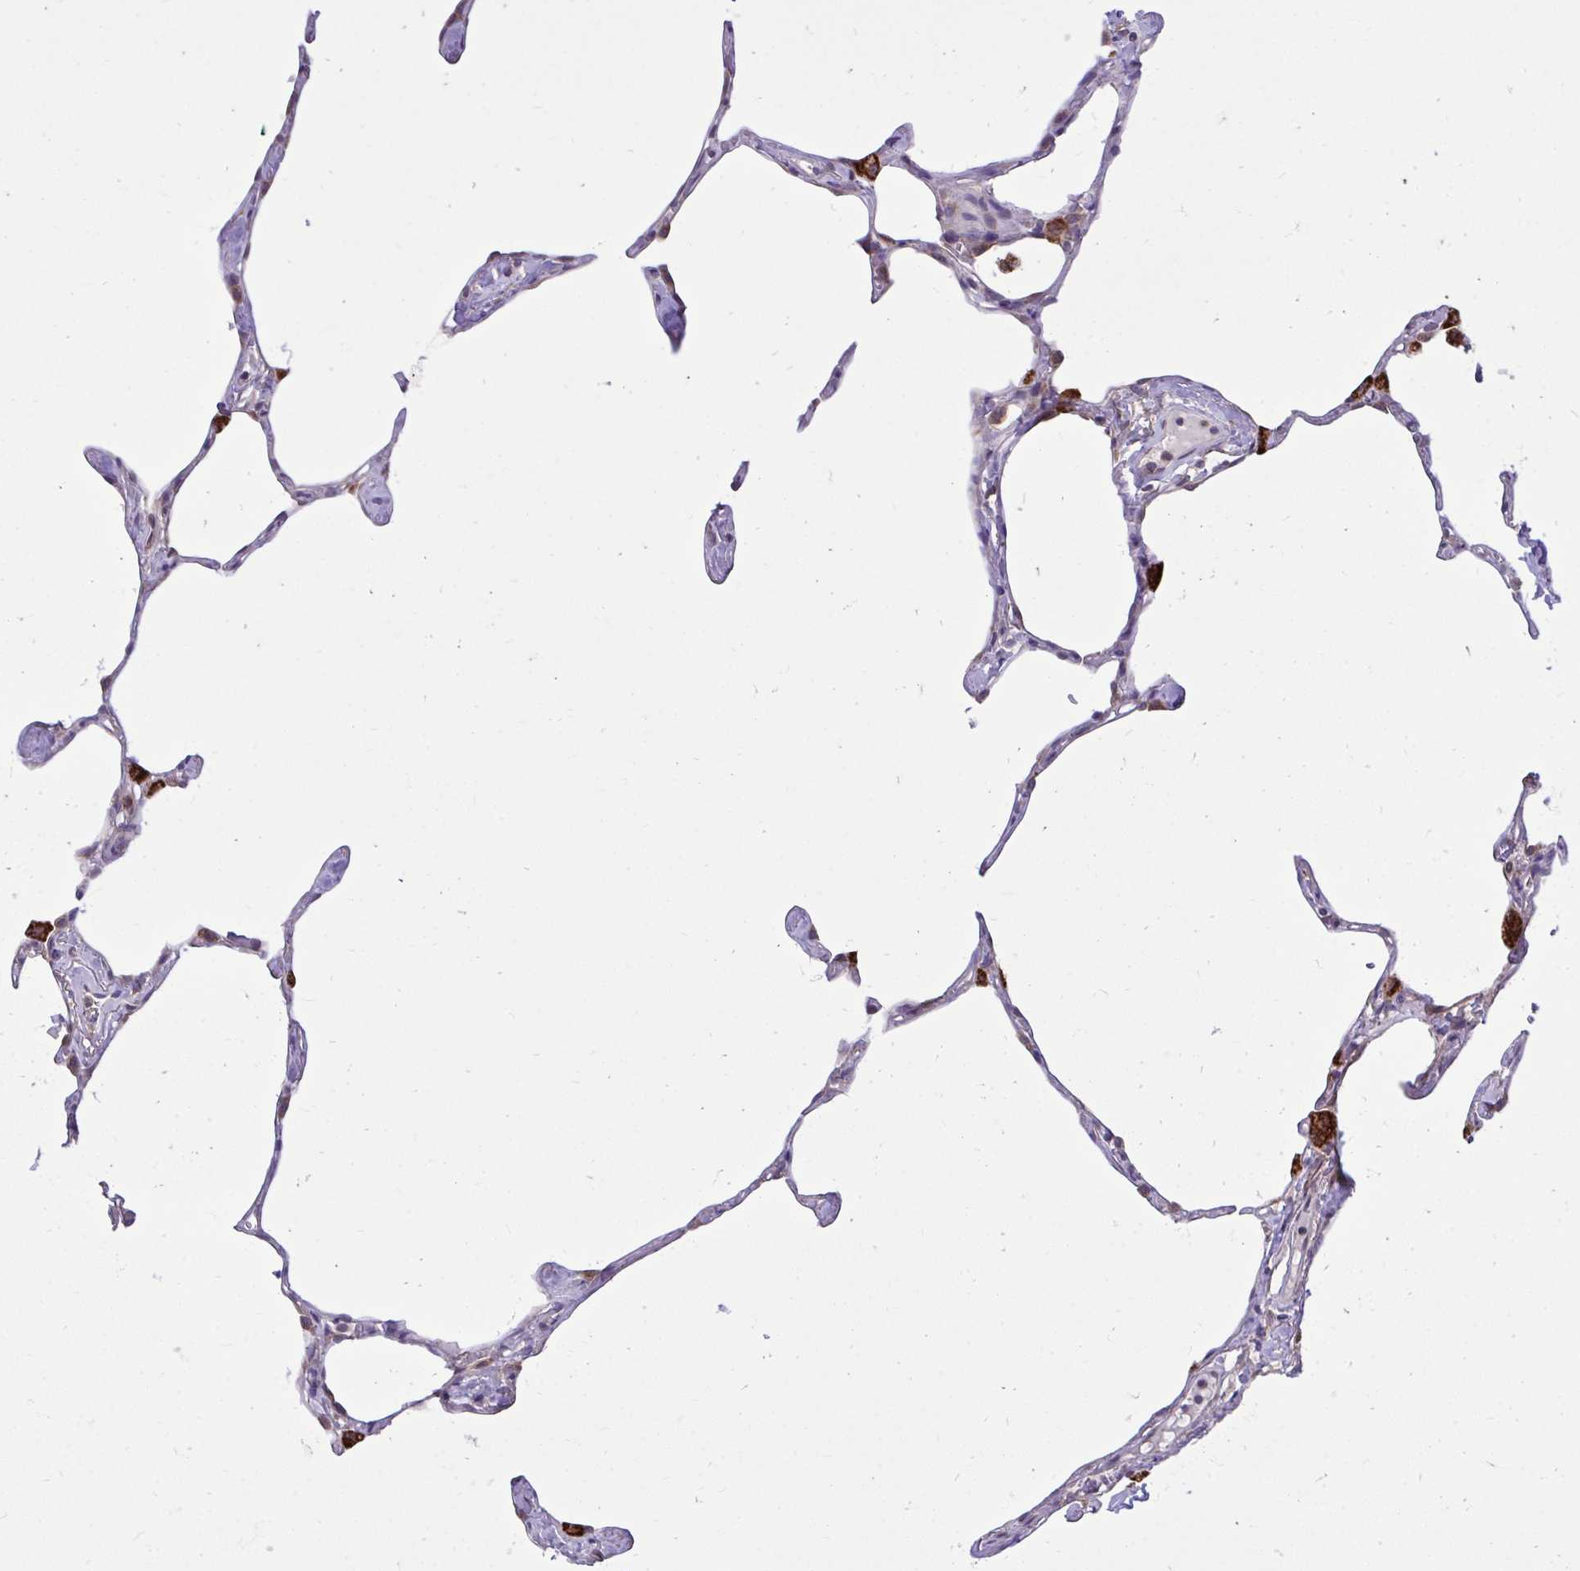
{"staining": {"intensity": "strong", "quantity": "<25%", "location": "cytoplasmic/membranous"}, "tissue": "lung", "cell_type": "Alveolar cells", "image_type": "normal", "snomed": [{"axis": "morphology", "description": "Normal tissue, NOS"}, {"axis": "topography", "description": "Lung"}], "caption": "Alveolar cells show strong cytoplasmic/membranous positivity in about <25% of cells in normal lung.", "gene": "CEACAM18", "patient": {"sex": "male", "age": 65}}